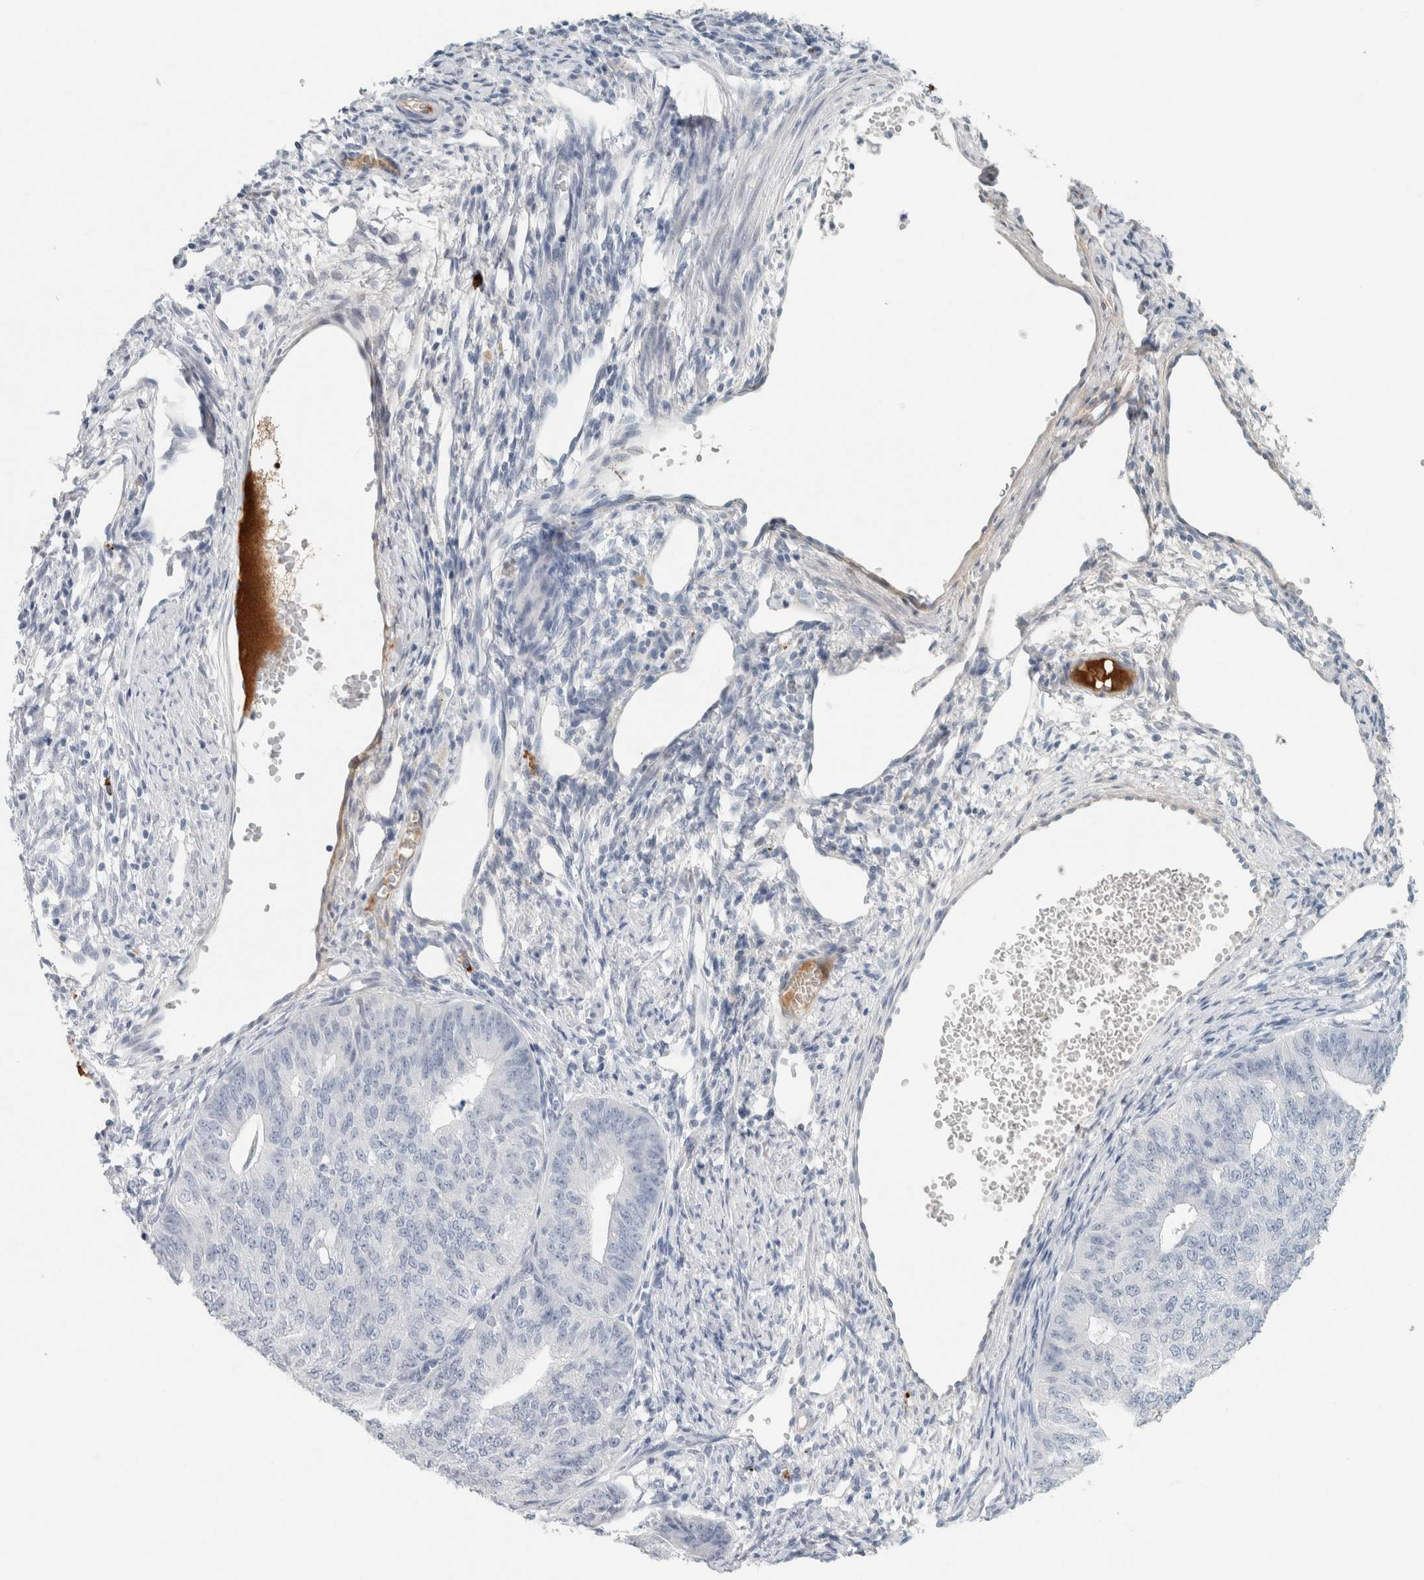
{"staining": {"intensity": "negative", "quantity": "none", "location": "none"}, "tissue": "endometrial cancer", "cell_type": "Tumor cells", "image_type": "cancer", "snomed": [{"axis": "morphology", "description": "Adenocarcinoma, NOS"}, {"axis": "topography", "description": "Endometrium"}], "caption": "This is a photomicrograph of IHC staining of adenocarcinoma (endometrial), which shows no positivity in tumor cells. (DAB immunohistochemistry, high magnification).", "gene": "IL6", "patient": {"sex": "female", "age": 32}}